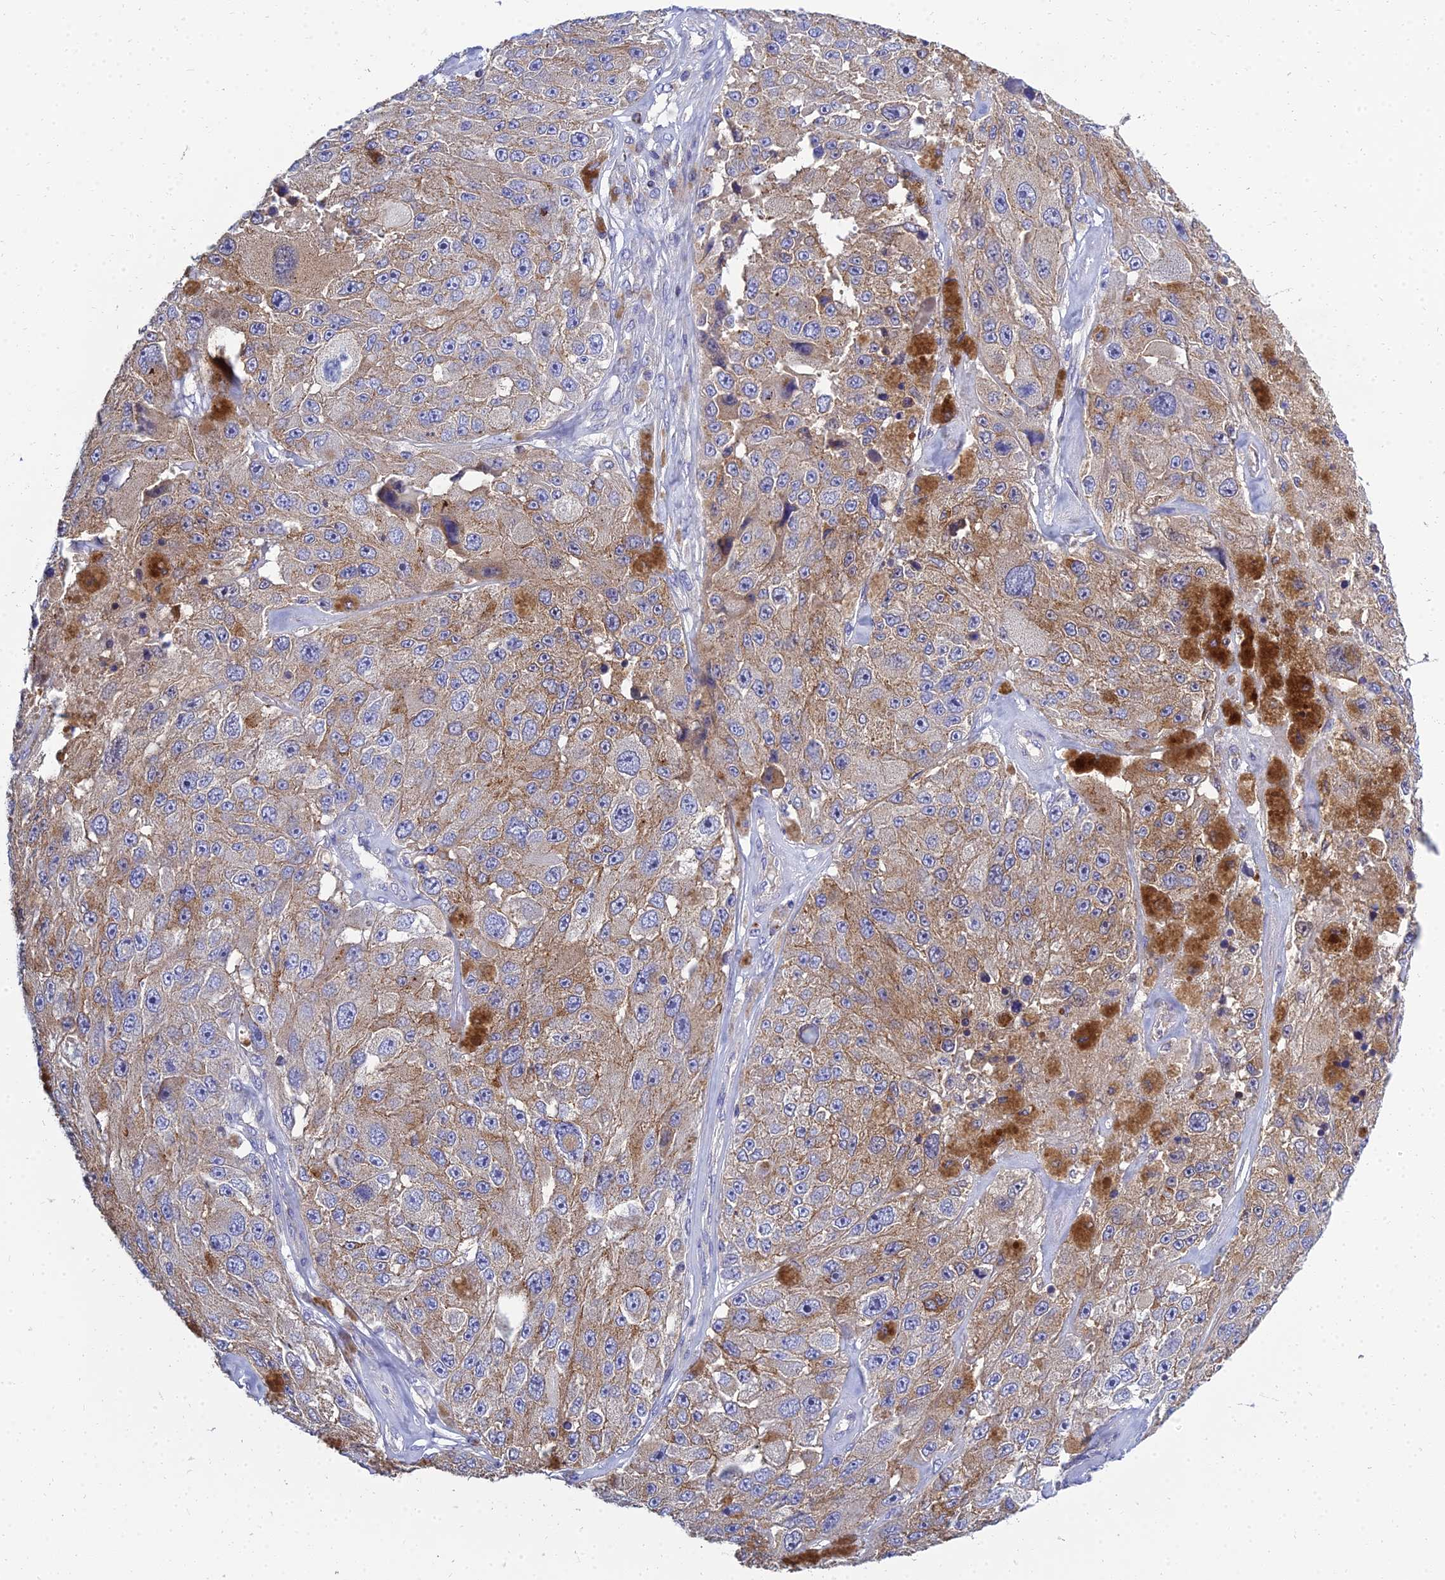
{"staining": {"intensity": "moderate", "quantity": "25%-75%", "location": "cytoplasmic/membranous"}, "tissue": "melanoma", "cell_type": "Tumor cells", "image_type": "cancer", "snomed": [{"axis": "morphology", "description": "Malignant melanoma, Metastatic site"}, {"axis": "topography", "description": "Lymph node"}], "caption": "Malignant melanoma (metastatic site) stained with immunohistochemistry demonstrates moderate cytoplasmic/membranous positivity in about 25%-75% of tumor cells. Using DAB (brown) and hematoxylin (blue) stains, captured at high magnification using brightfield microscopy.", "gene": "NPY", "patient": {"sex": "male", "age": 62}}